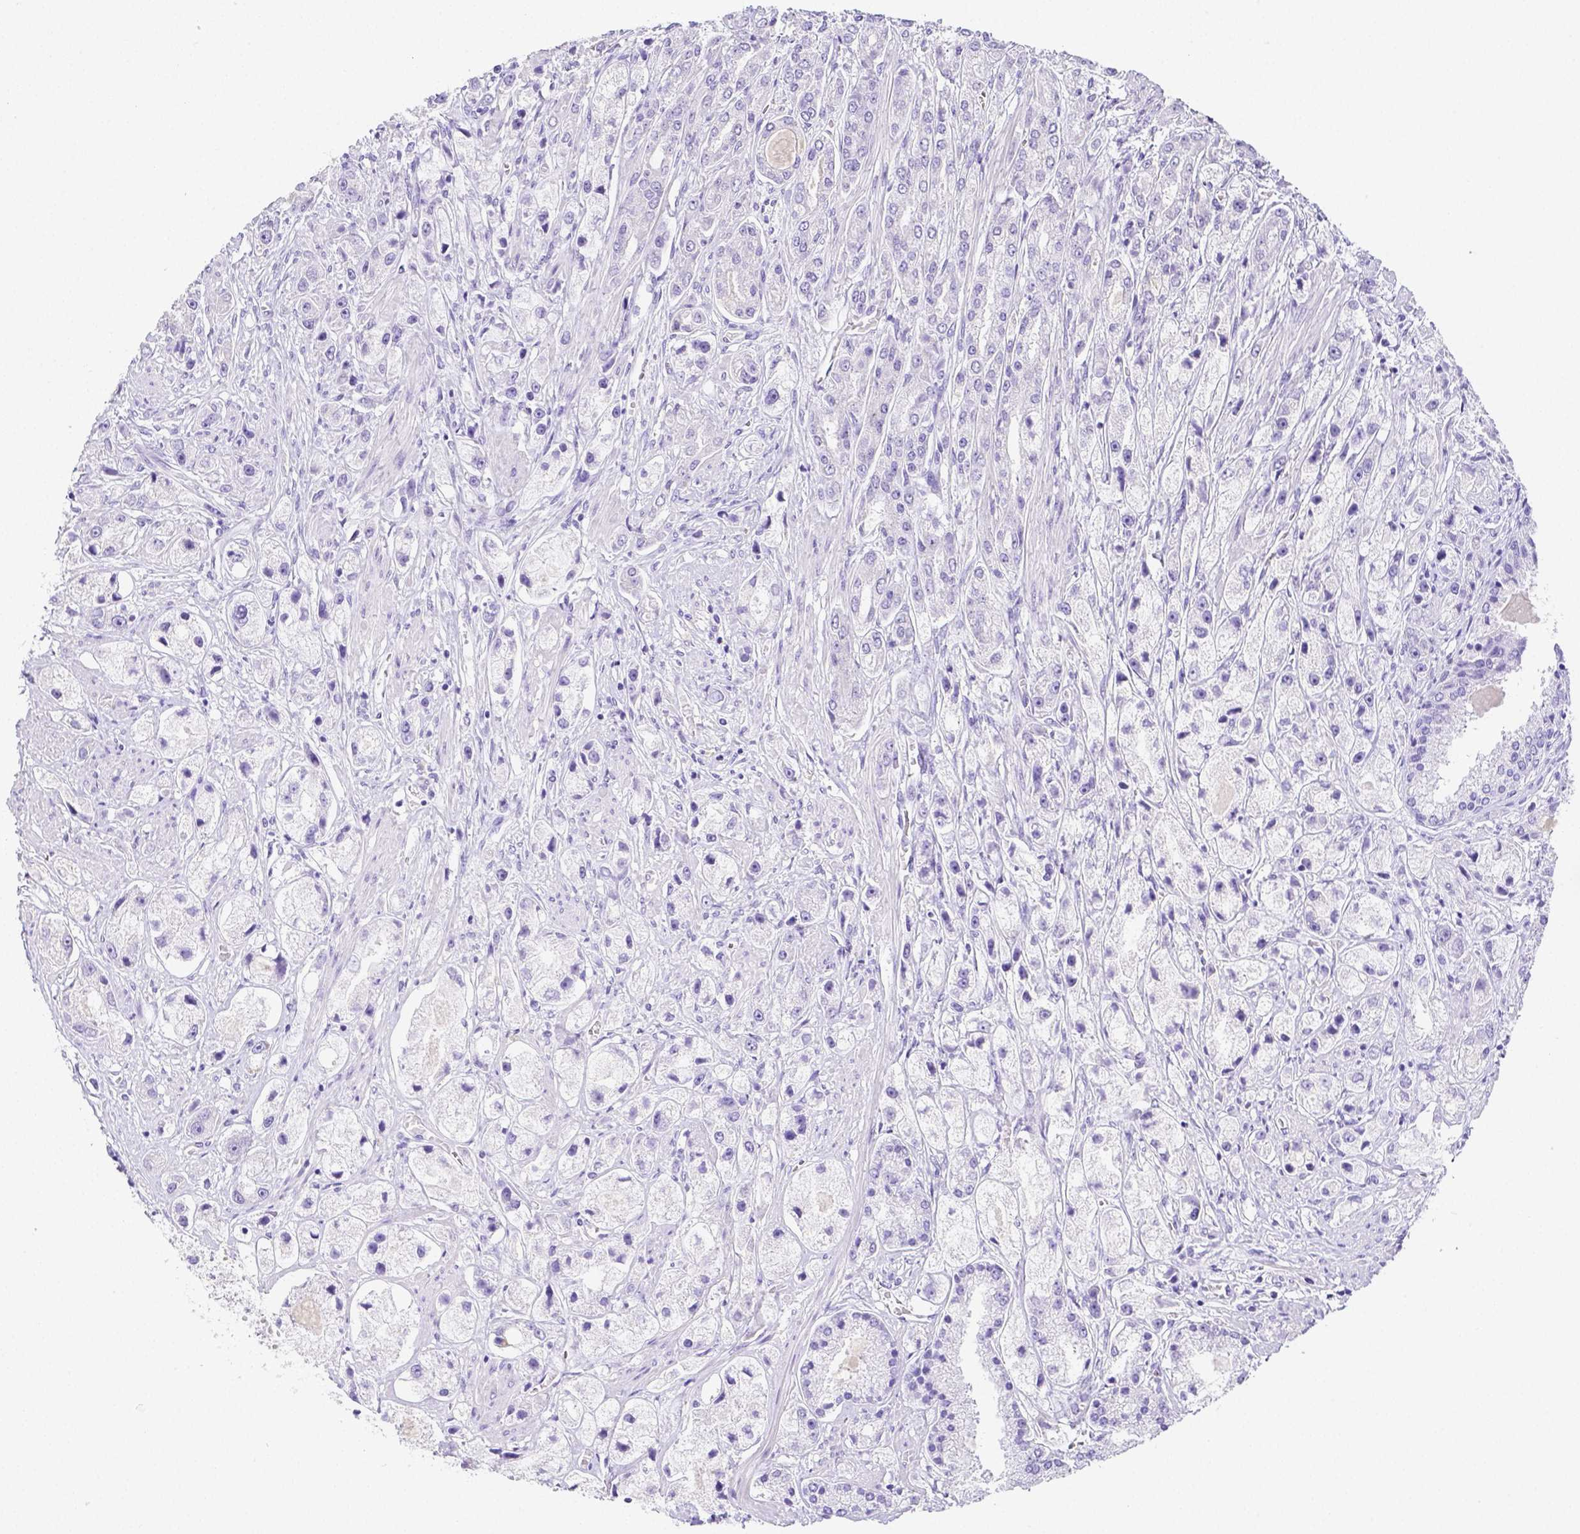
{"staining": {"intensity": "negative", "quantity": "none", "location": "none"}, "tissue": "prostate cancer", "cell_type": "Tumor cells", "image_type": "cancer", "snomed": [{"axis": "morphology", "description": "Adenocarcinoma, High grade"}, {"axis": "topography", "description": "Prostate"}], "caption": "The IHC image has no significant positivity in tumor cells of prostate high-grade adenocarcinoma tissue. Brightfield microscopy of IHC stained with DAB (brown) and hematoxylin (blue), captured at high magnification.", "gene": "ARHGAP36", "patient": {"sex": "male", "age": 67}}